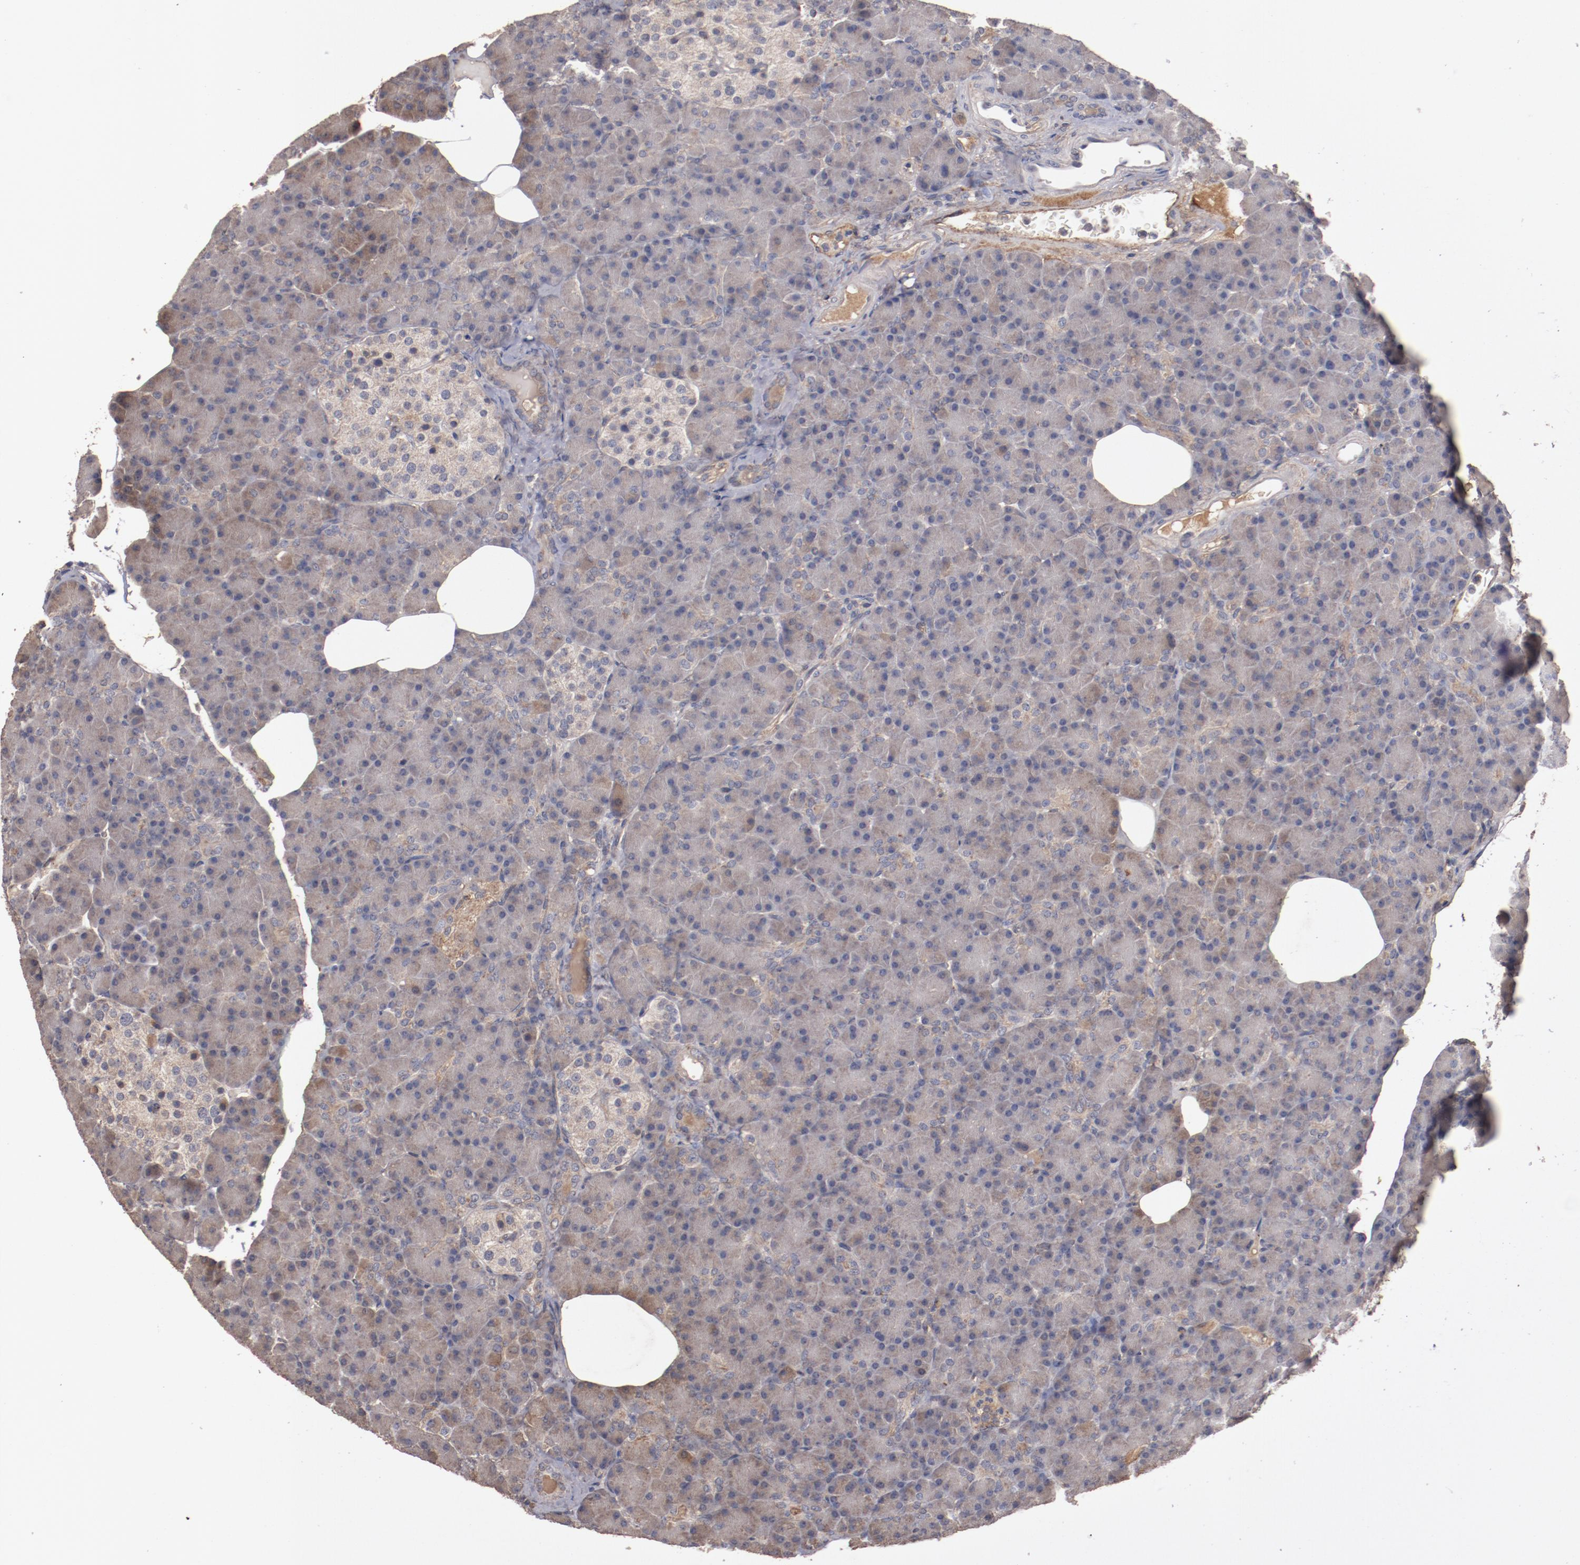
{"staining": {"intensity": "weak", "quantity": ">75%", "location": "cytoplasmic/membranous"}, "tissue": "pancreas", "cell_type": "Exocrine glandular cells", "image_type": "normal", "snomed": [{"axis": "morphology", "description": "Normal tissue, NOS"}, {"axis": "topography", "description": "Pancreas"}], "caption": "High-power microscopy captured an immunohistochemistry (IHC) histopathology image of normal pancreas, revealing weak cytoplasmic/membranous staining in approximately >75% of exocrine glandular cells. (brown staining indicates protein expression, while blue staining denotes nuclei).", "gene": "DIPK2B", "patient": {"sex": "female", "age": 43}}